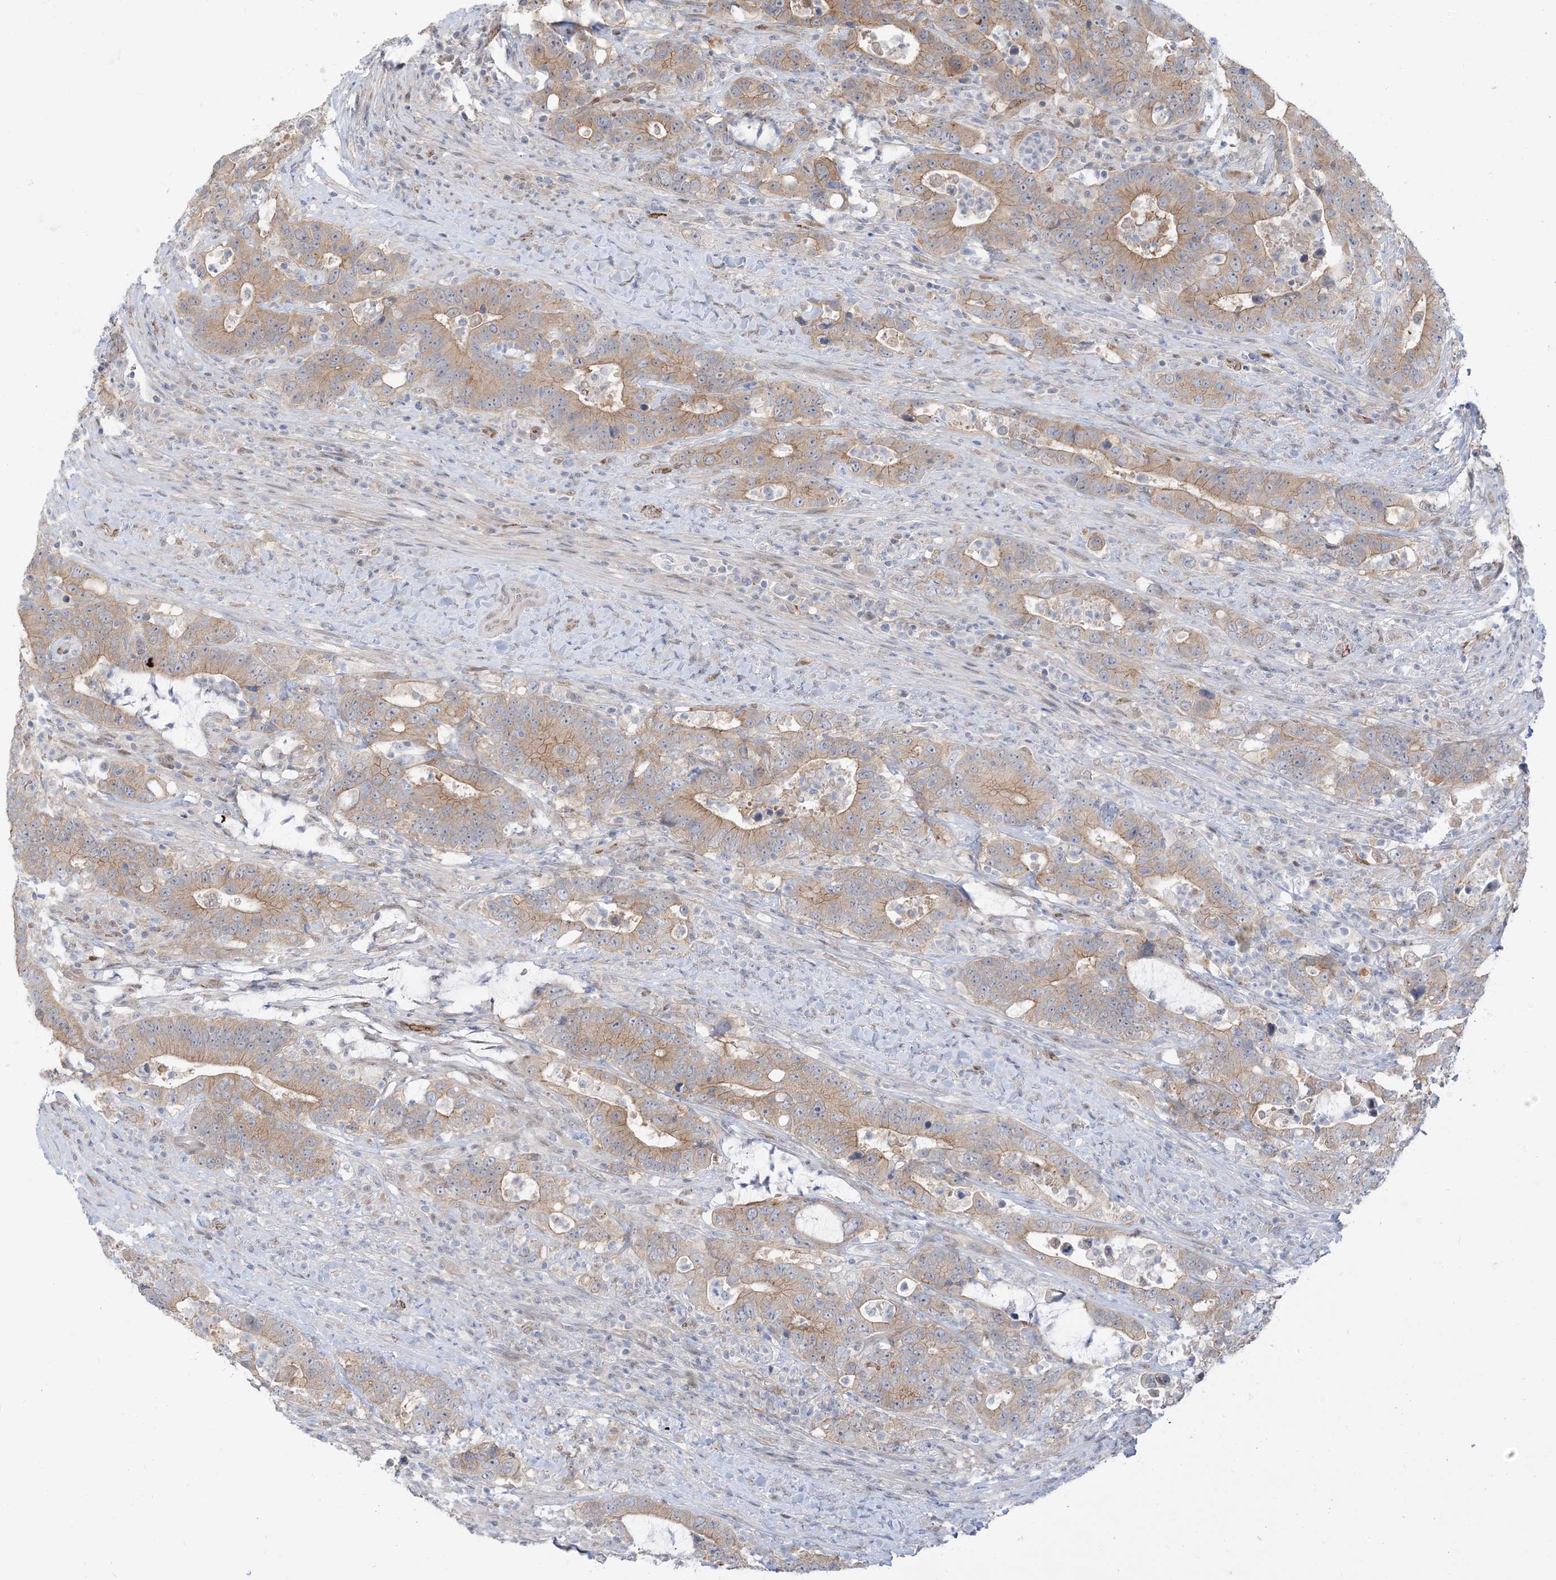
{"staining": {"intensity": "moderate", "quantity": "25%-75%", "location": "cytoplasmic/membranous"}, "tissue": "colorectal cancer", "cell_type": "Tumor cells", "image_type": "cancer", "snomed": [{"axis": "morphology", "description": "Adenocarcinoma, NOS"}, {"axis": "topography", "description": "Colon"}], "caption": "DAB immunohistochemical staining of human colorectal adenocarcinoma reveals moderate cytoplasmic/membranous protein positivity in about 25%-75% of tumor cells. Ihc stains the protein in brown and the nuclei are stained blue.", "gene": "RIN1", "patient": {"sex": "female", "age": 75}}